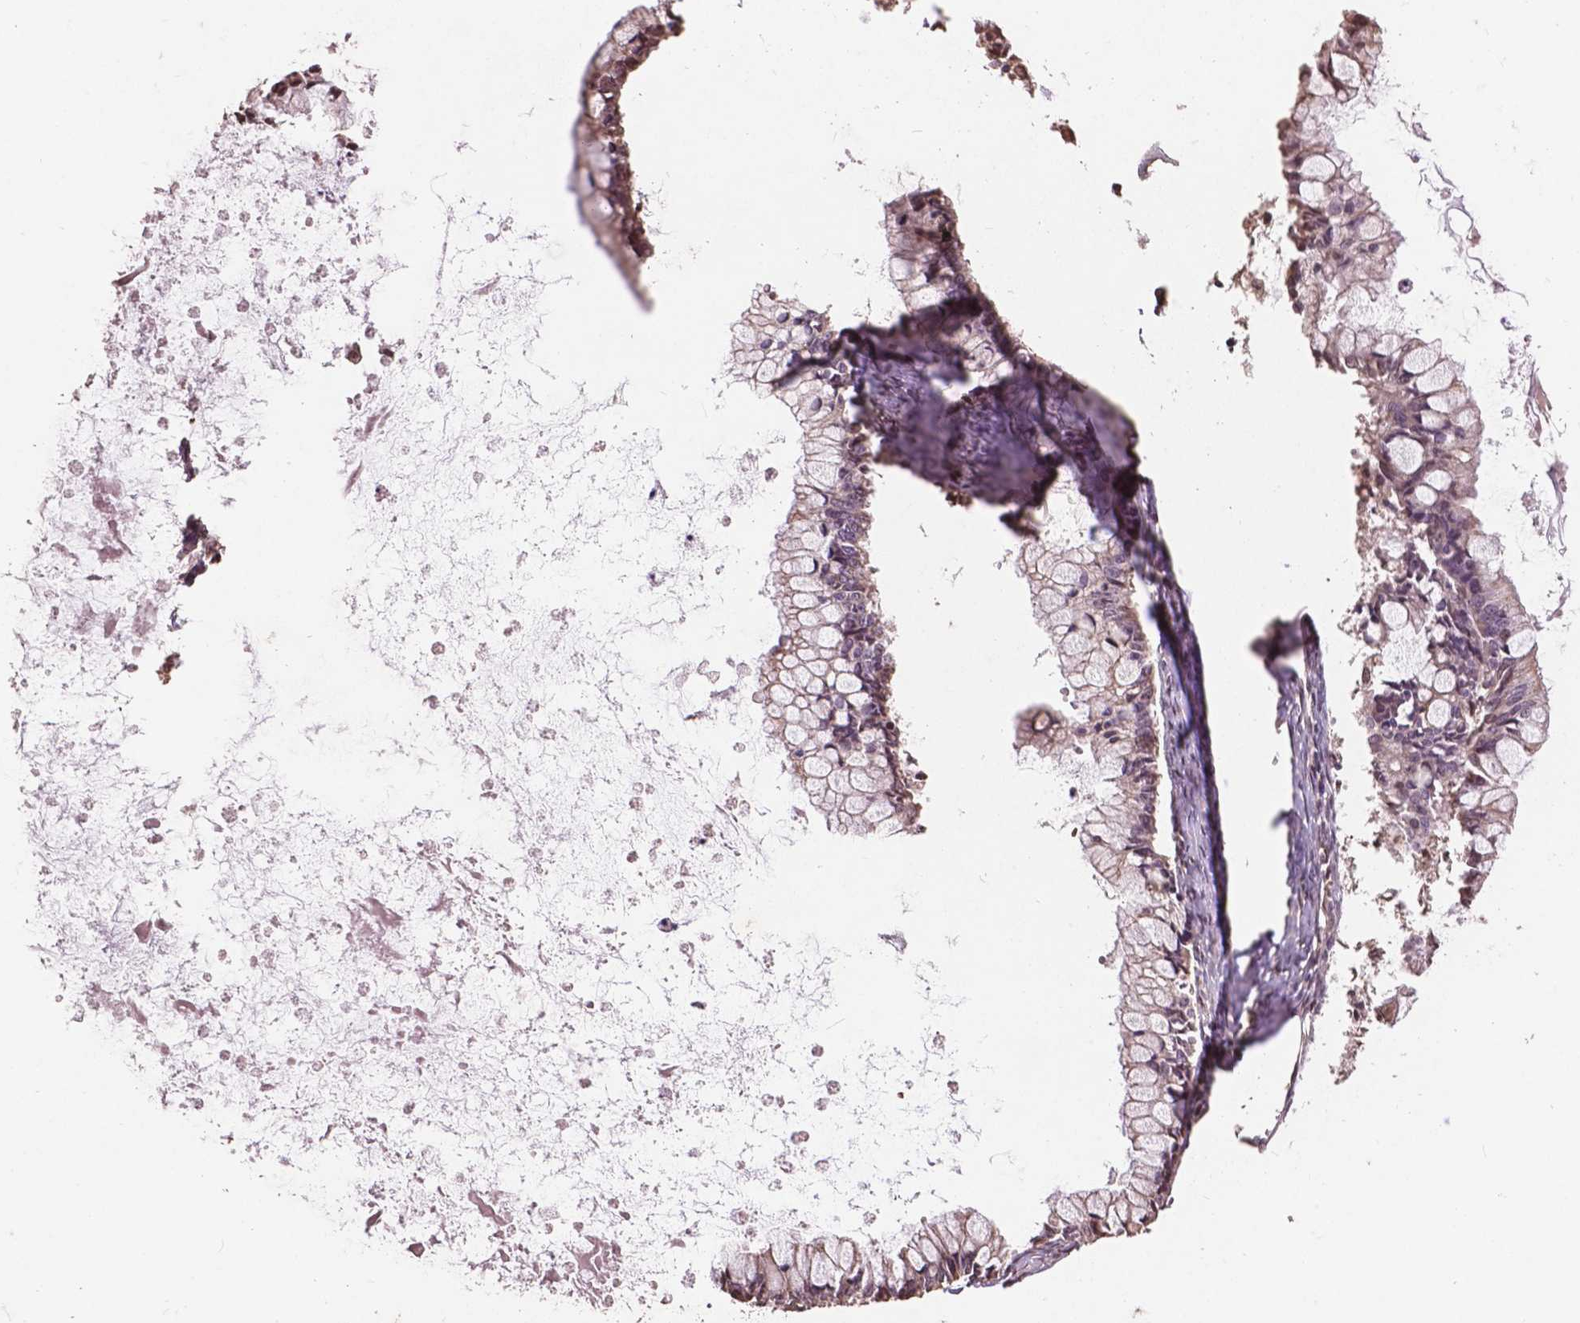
{"staining": {"intensity": "weak", "quantity": "25%-75%", "location": "cytoplasmic/membranous"}, "tissue": "ovarian cancer", "cell_type": "Tumor cells", "image_type": "cancer", "snomed": [{"axis": "morphology", "description": "Cystadenocarcinoma, mucinous, NOS"}, {"axis": "topography", "description": "Ovary"}], "caption": "Ovarian mucinous cystadenocarcinoma stained for a protein (brown) displays weak cytoplasmic/membranous positive positivity in about 25%-75% of tumor cells.", "gene": "GLRA2", "patient": {"sex": "female", "age": 67}}